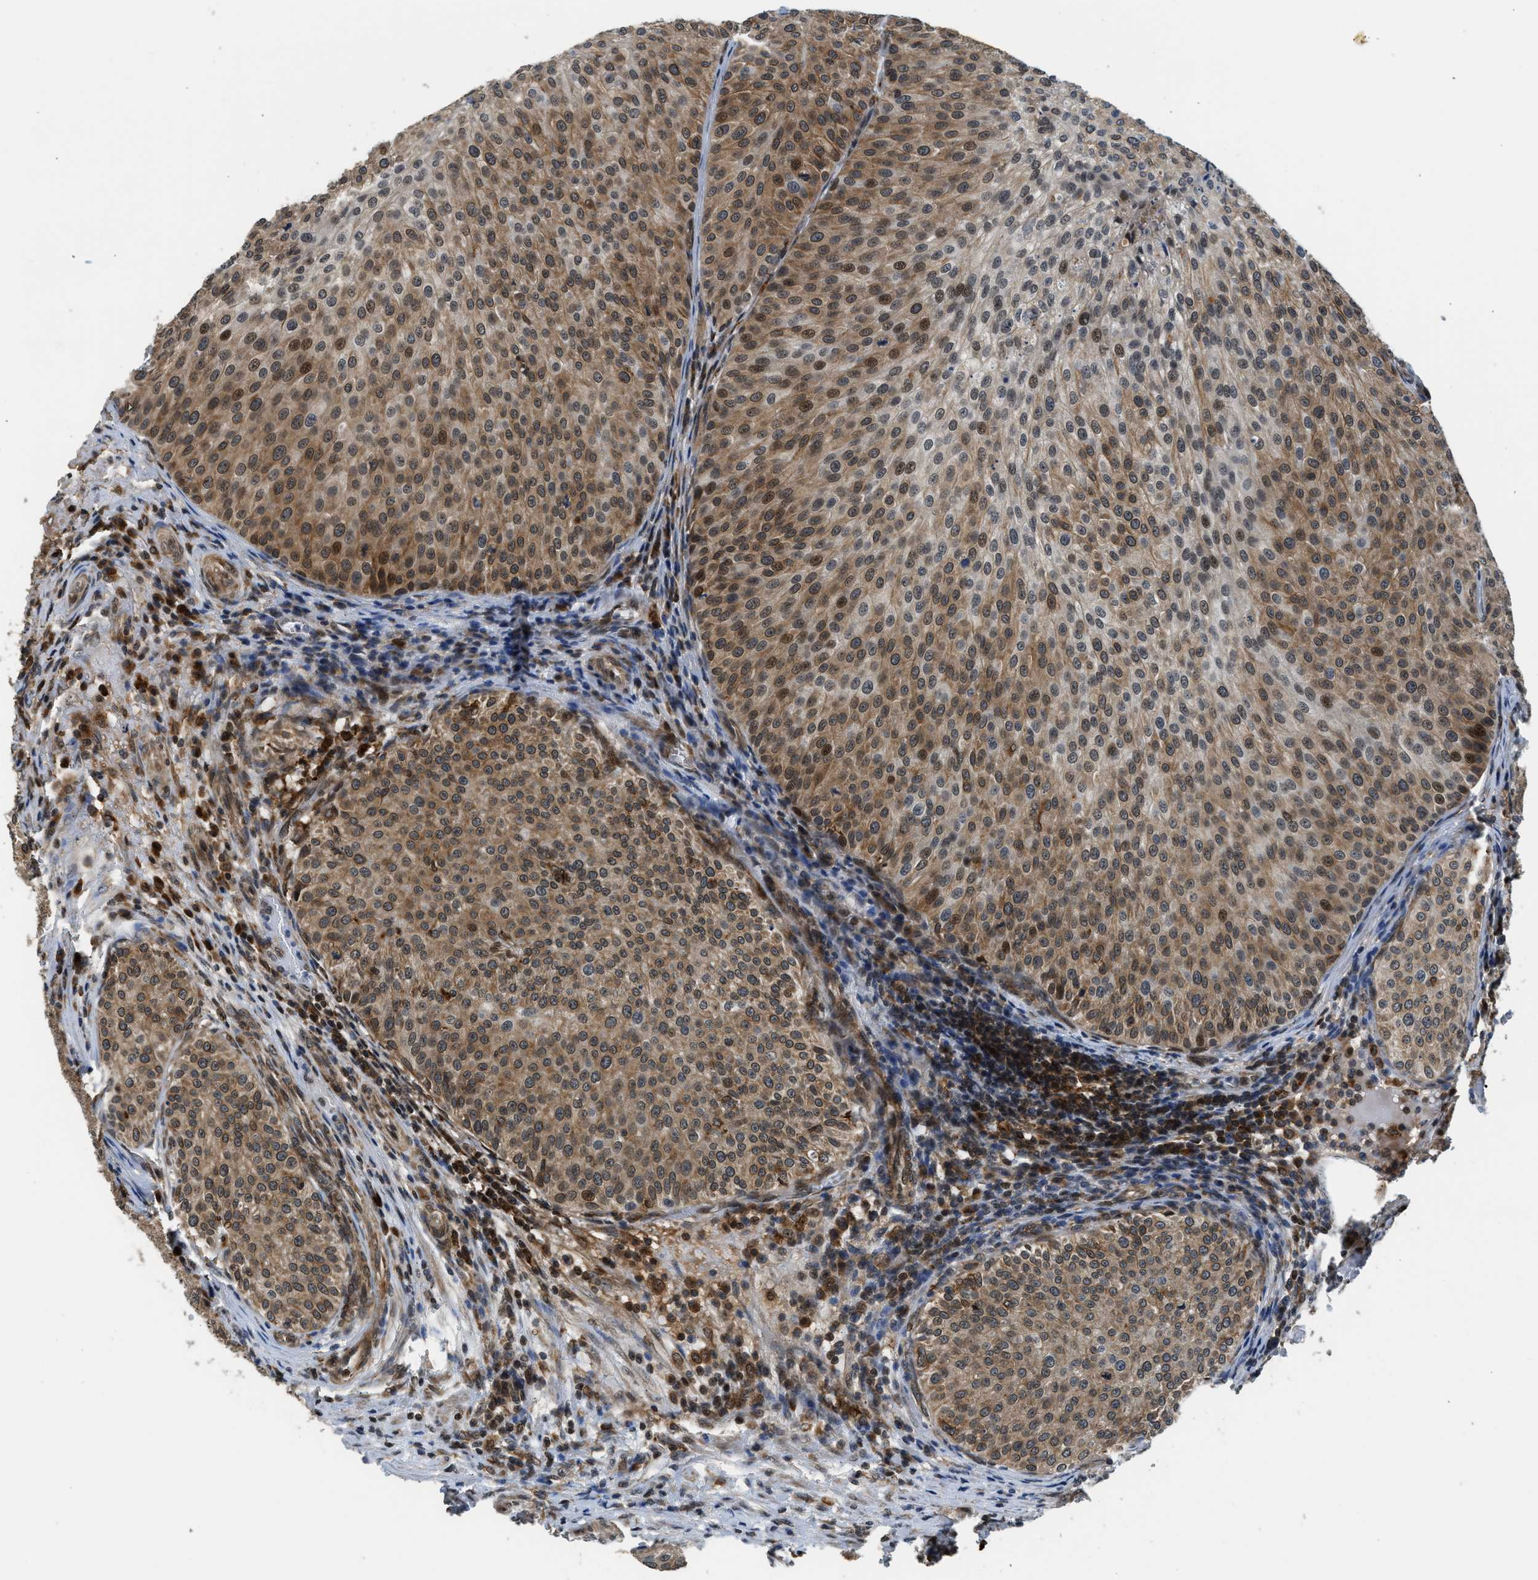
{"staining": {"intensity": "moderate", "quantity": ">75%", "location": "cytoplasmic/membranous,nuclear"}, "tissue": "urothelial cancer", "cell_type": "Tumor cells", "image_type": "cancer", "snomed": [{"axis": "morphology", "description": "Urothelial carcinoma, Low grade"}, {"axis": "topography", "description": "Smooth muscle"}, {"axis": "topography", "description": "Urinary bladder"}], "caption": "Moderate cytoplasmic/membranous and nuclear positivity for a protein is seen in about >75% of tumor cells of urothelial cancer using immunohistochemistry (IHC).", "gene": "RETREG3", "patient": {"sex": "male", "age": 60}}